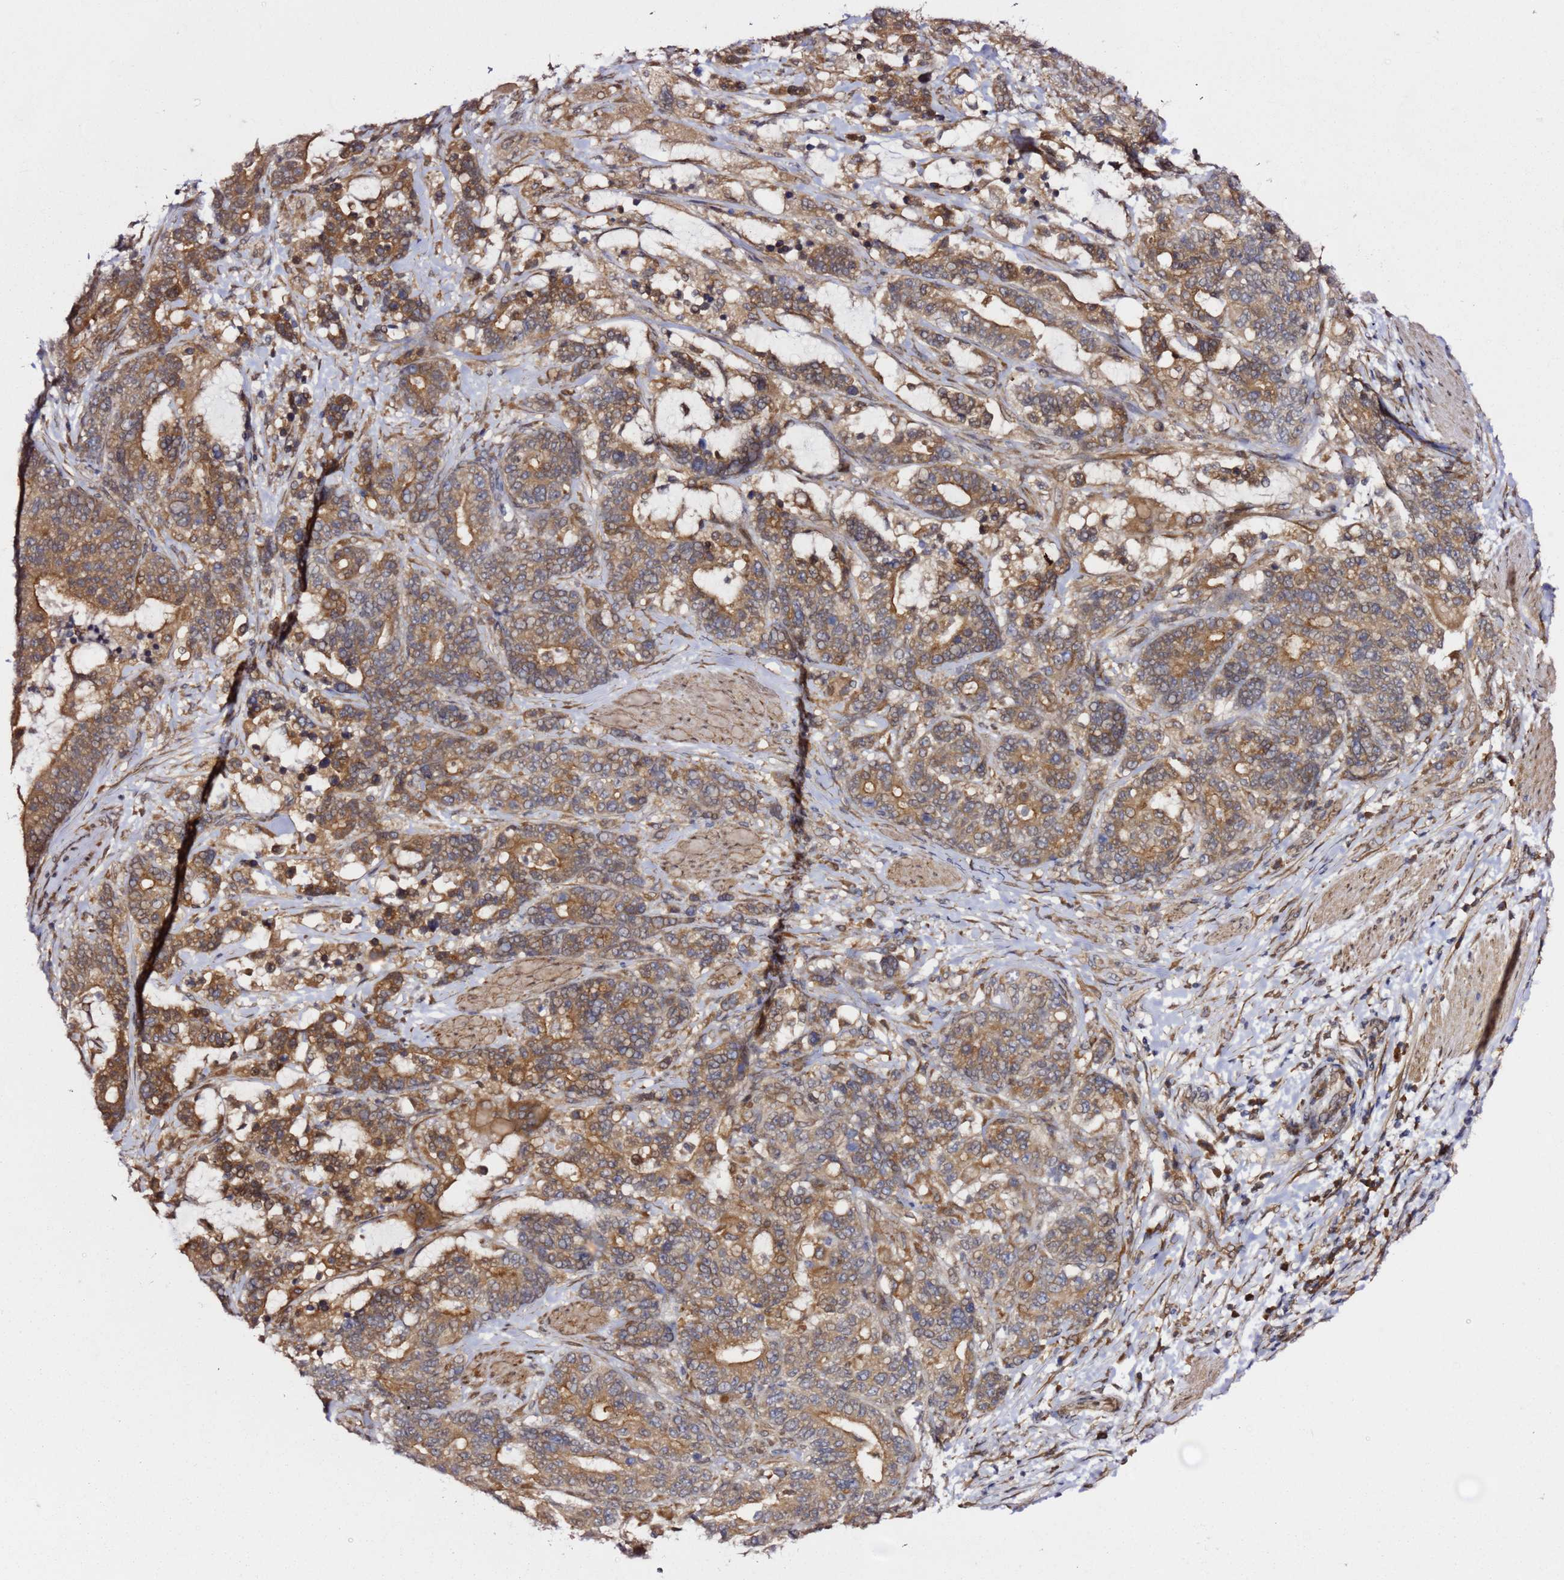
{"staining": {"intensity": "moderate", "quantity": ">75%", "location": "cytoplasmic/membranous"}, "tissue": "stomach cancer", "cell_type": "Tumor cells", "image_type": "cancer", "snomed": [{"axis": "morphology", "description": "Normal tissue, NOS"}, {"axis": "morphology", "description": "Adenocarcinoma, NOS"}, {"axis": "topography", "description": "Stomach"}], "caption": "A brown stain highlights moderate cytoplasmic/membranous positivity of a protein in human adenocarcinoma (stomach) tumor cells. Nuclei are stained in blue.", "gene": "PRKAB2", "patient": {"sex": "female", "age": 64}}